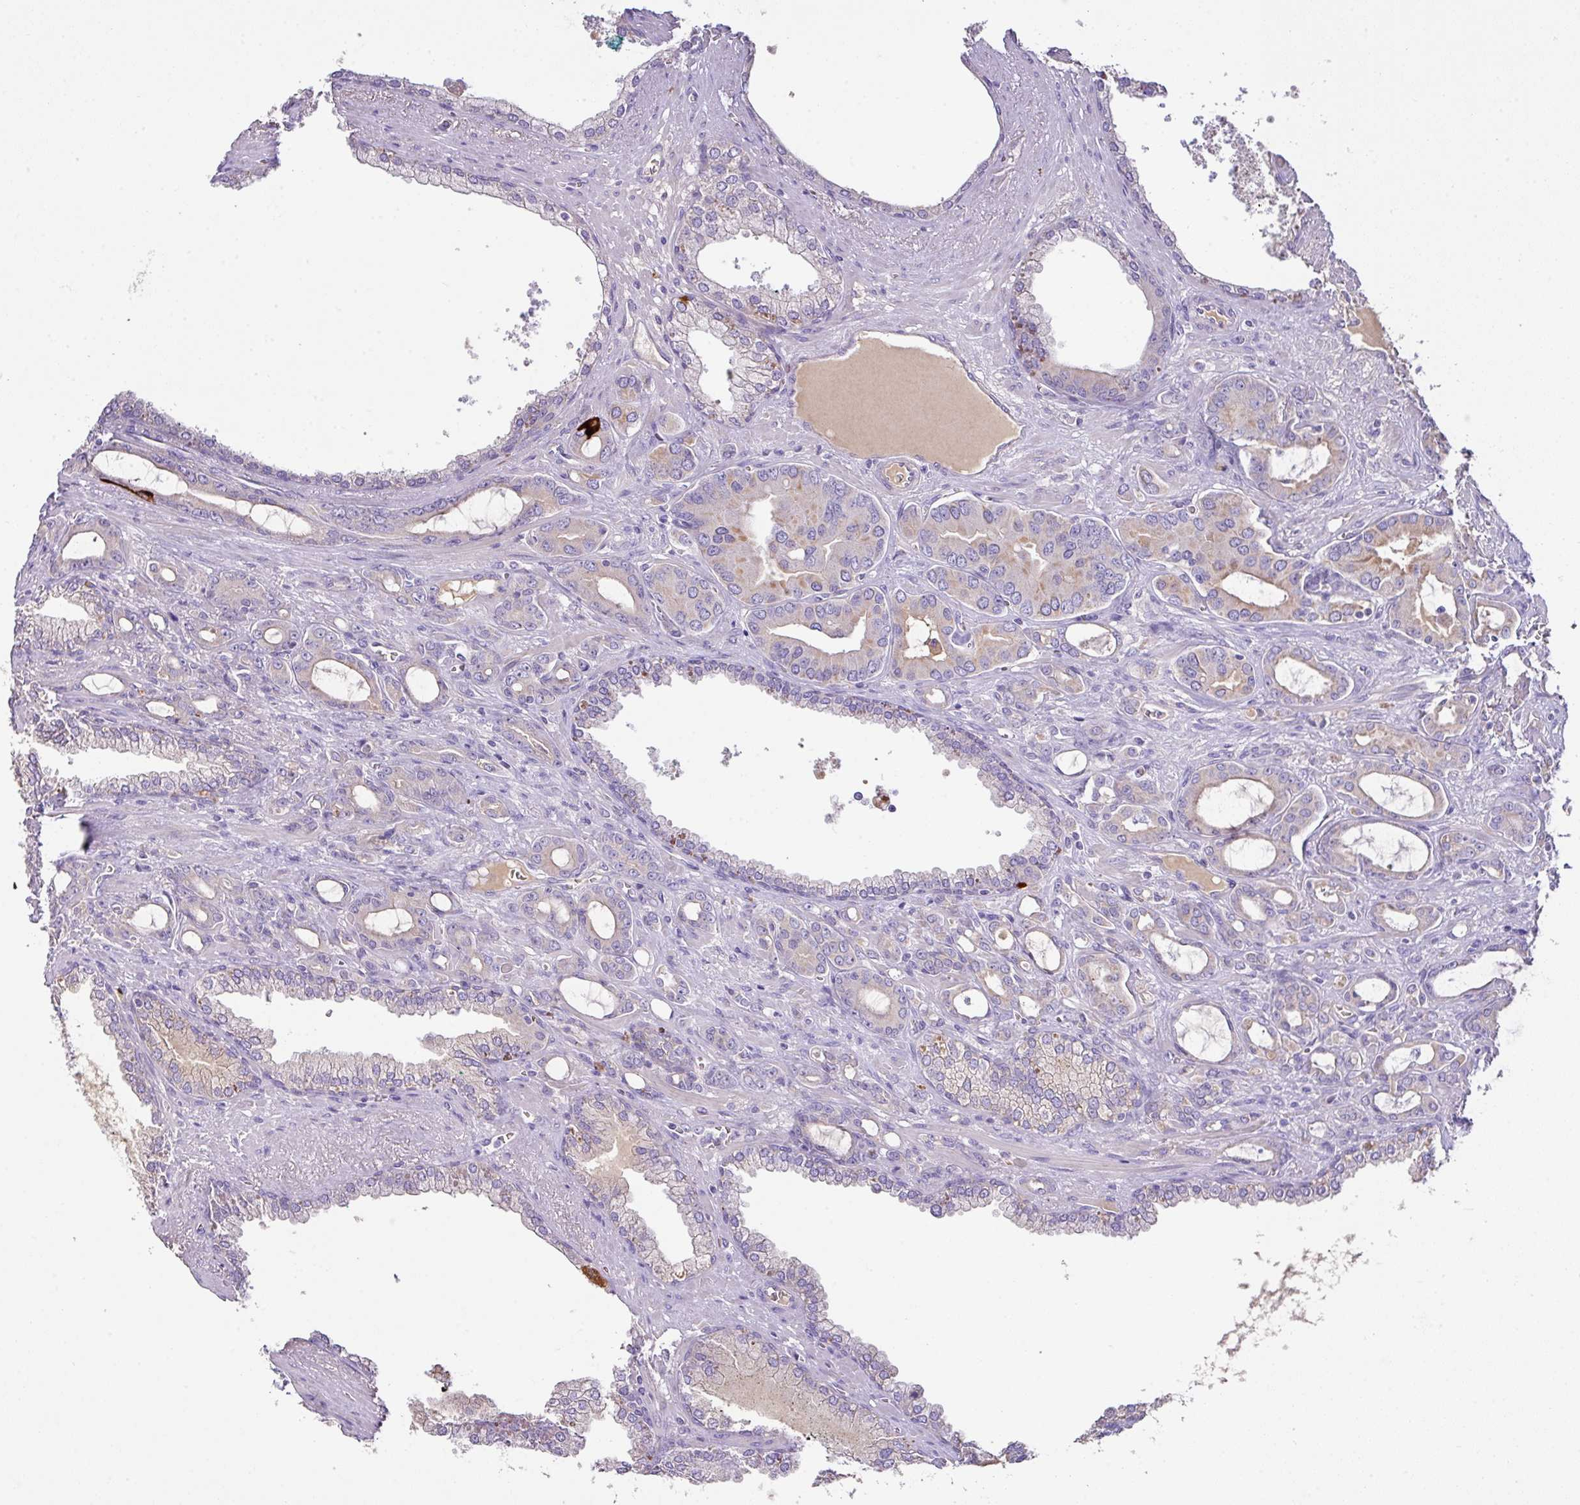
{"staining": {"intensity": "weak", "quantity": "<25%", "location": "cytoplasmic/membranous"}, "tissue": "prostate cancer", "cell_type": "Tumor cells", "image_type": "cancer", "snomed": [{"axis": "morphology", "description": "Adenocarcinoma, High grade"}, {"axis": "topography", "description": "Prostate"}], "caption": "An image of human prostate high-grade adenocarcinoma is negative for staining in tumor cells.", "gene": "OR6C6", "patient": {"sex": "male", "age": 72}}